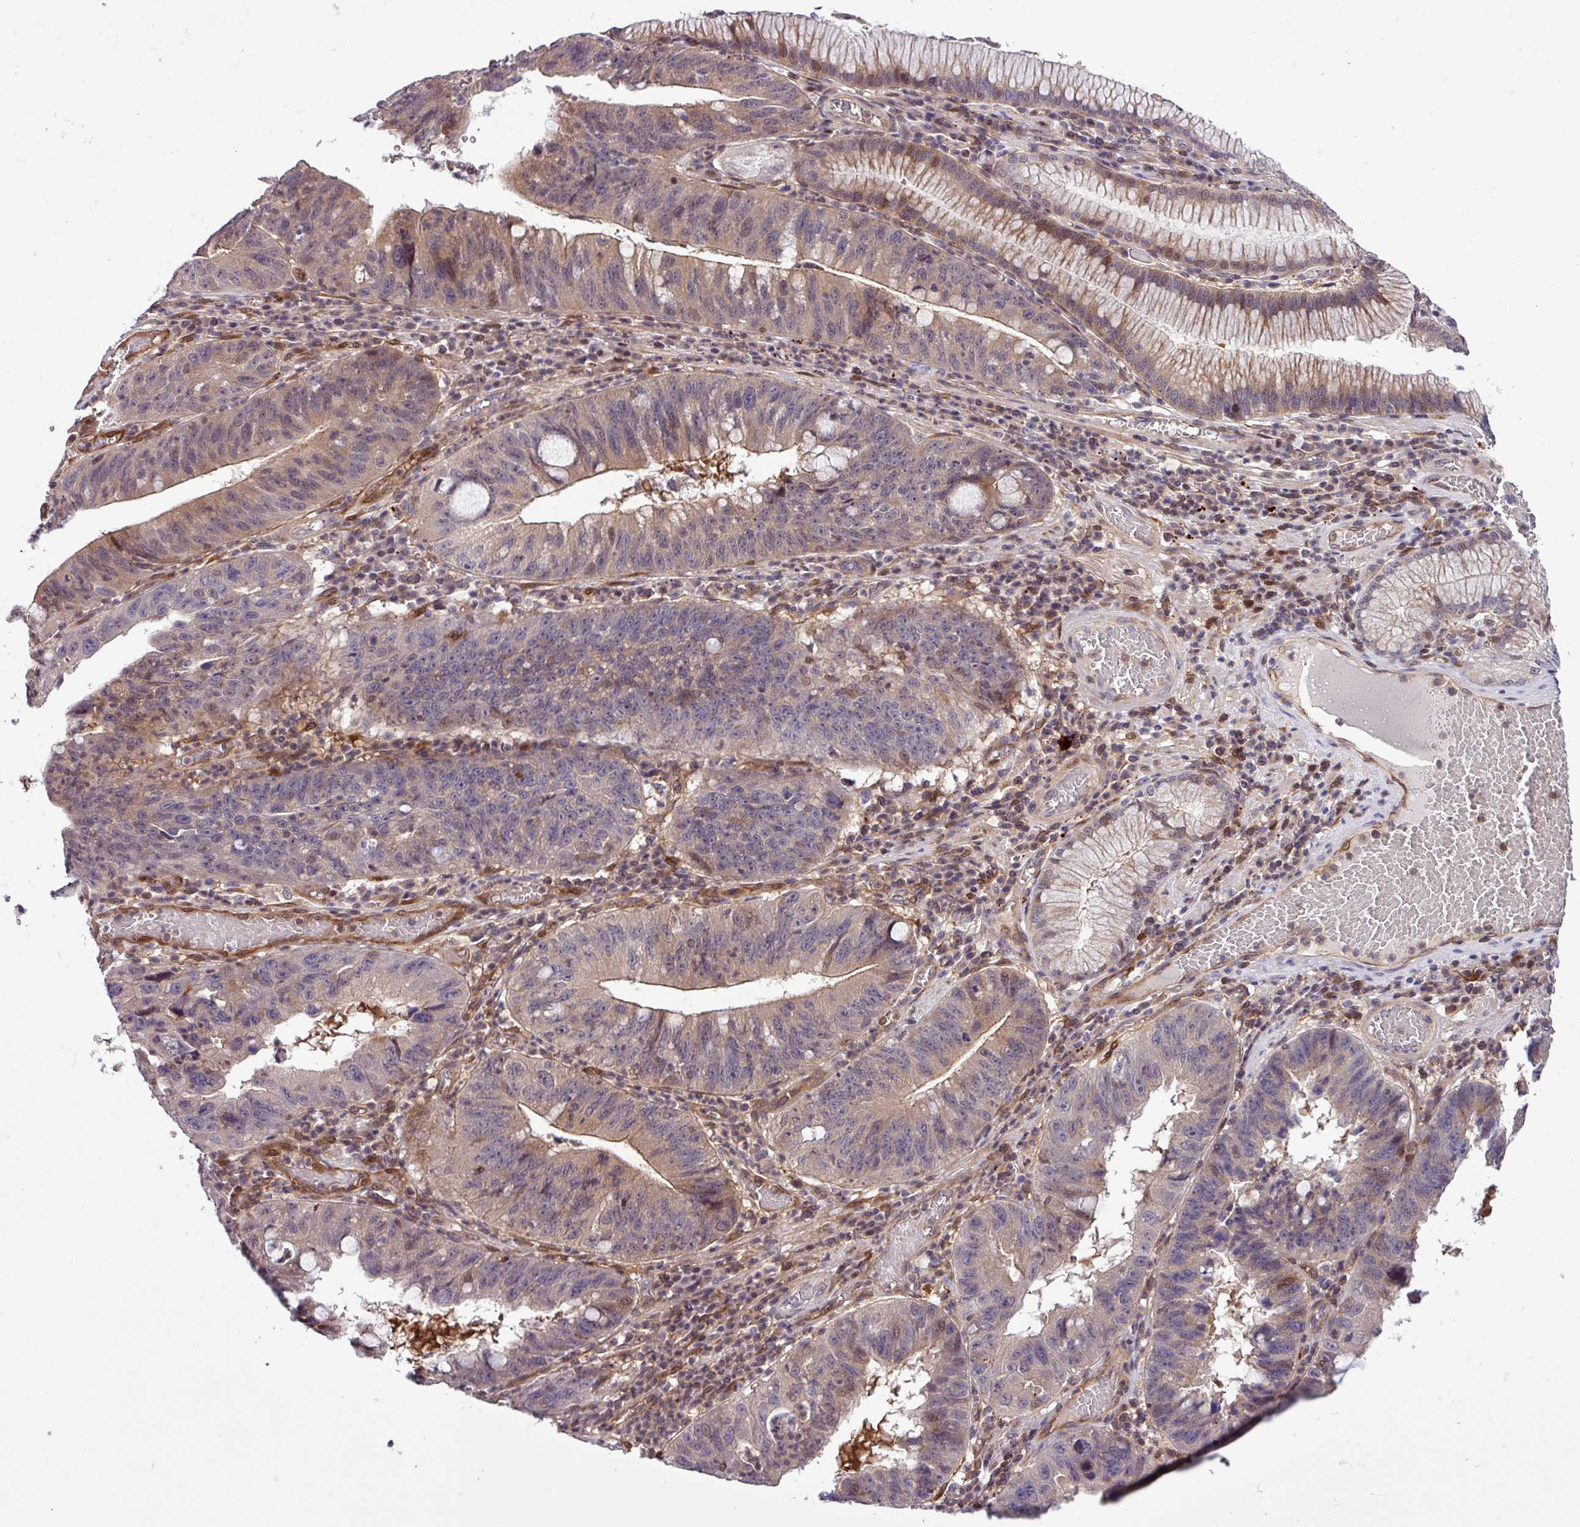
{"staining": {"intensity": "moderate", "quantity": "<25%", "location": "cytoplasmic/membranous,nuclear"}, "tissue": "stomach cancer", "cell_type": "Tumor cells", "image_type": "cancer", "snomed": [{"axis": "morphology", "description": "Adenocarcinoma, NOS"}, {"axis": "topography", "description": "Stomach"}], "caption": "This is an image of immunohistochemistry (IHC) staining of stomach cancer, which shows moderate staining in the cytoplasmic/membranous and nuclear of tumor cells.", "gene": "CARHSP1", "patient": {"sex": "male", "age": 59}}